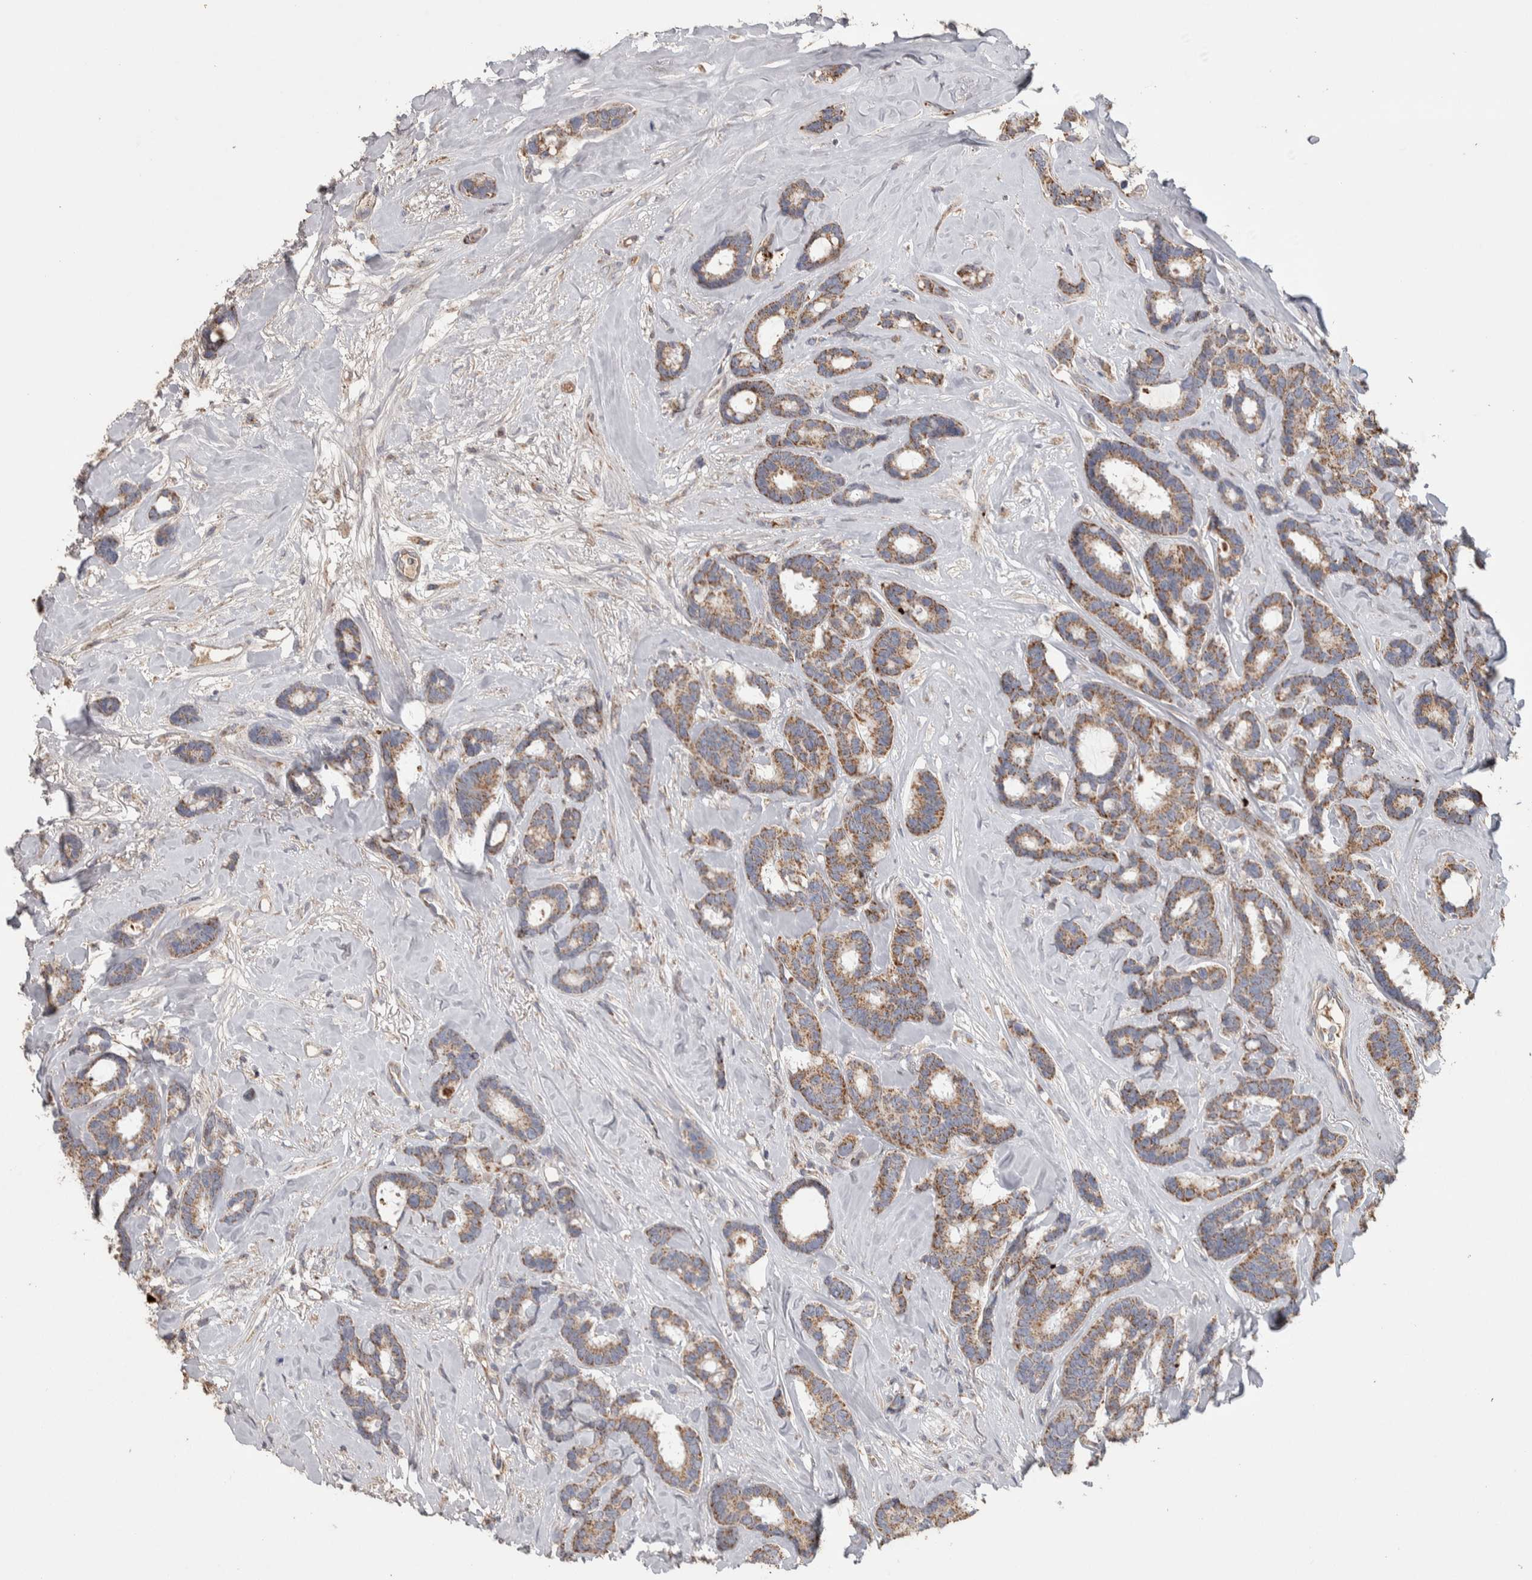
{"staining": {"intensity": "moderate", "quantity": ">75%", "location": "cytoplasmic/membranous"}, "tissue": "breast cancer", "cell_type": "Tumor cells", "image_type": "cancer", "snomed": [{"axis": "morphology", "description": "Duct carcinoma"}, {"axis": "topography", "description": "Breast"}], "caption": "A high-resolution image shows IHC staining of breast cancer (invasive ductal carcinoma), which demonstrates moderate cytoplasmic/membranous positivity in about >75% of tumor cells.", "gene": "SCO1", "patient": {"sex": "female", "age": 87}}